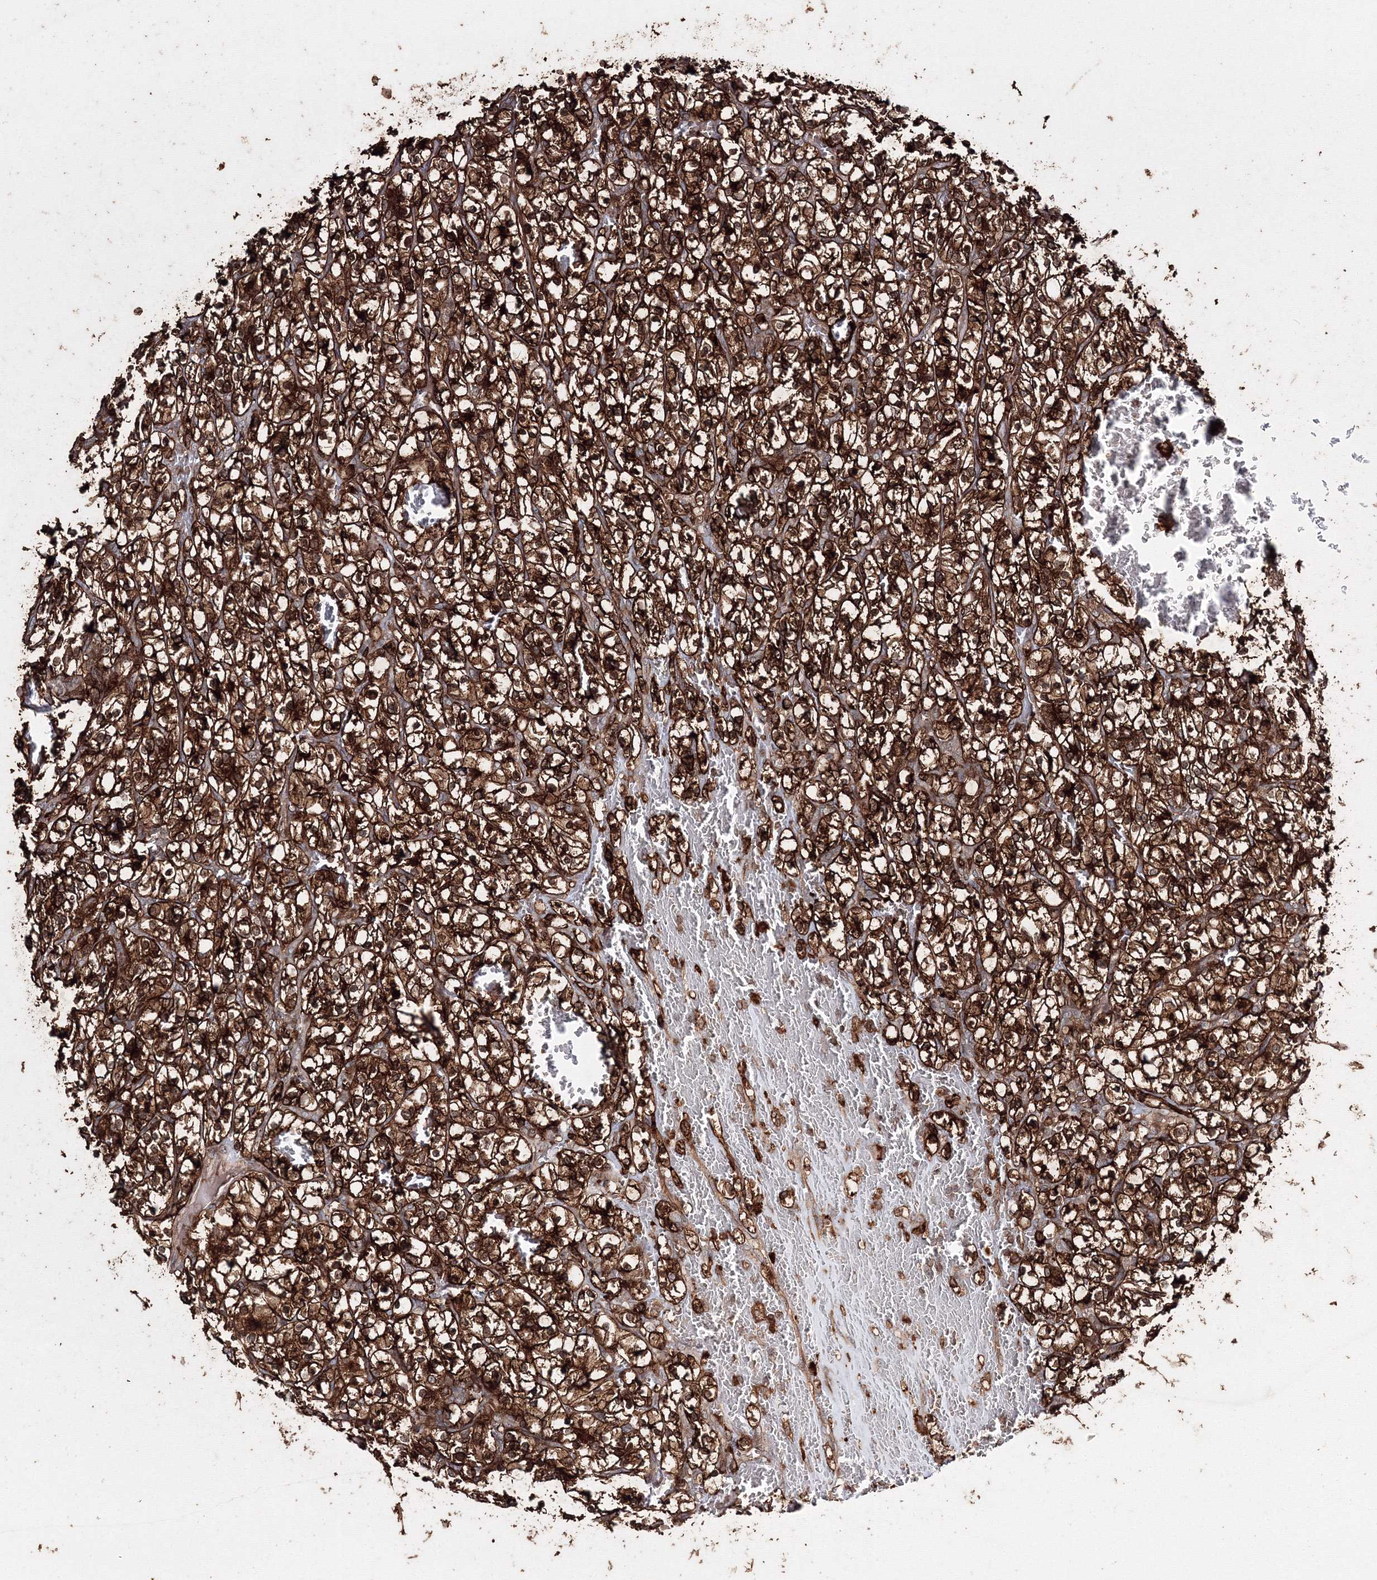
{"staining": {"intensity": "strong", "quantity": ">75%", "location": "cytoplasmic/membranous"}, "tissue": "renal cancer", "cell_type": "Tumor cells", "image_type": "cancer", "snomed": [{"axis": "morphology", "description": "Adenocarcinoma, NOS"}, {"axis": "topography", "description": "Kidney"}], "caption": "There is high levels of strong cytoplasmic/membranous positivity in tumor cells of renal adenocarcinoma, as demonstrated by immunohistochemical staining (brown color).", "gene": "DDO", "patient": {"sex": "female", "age": 57}}